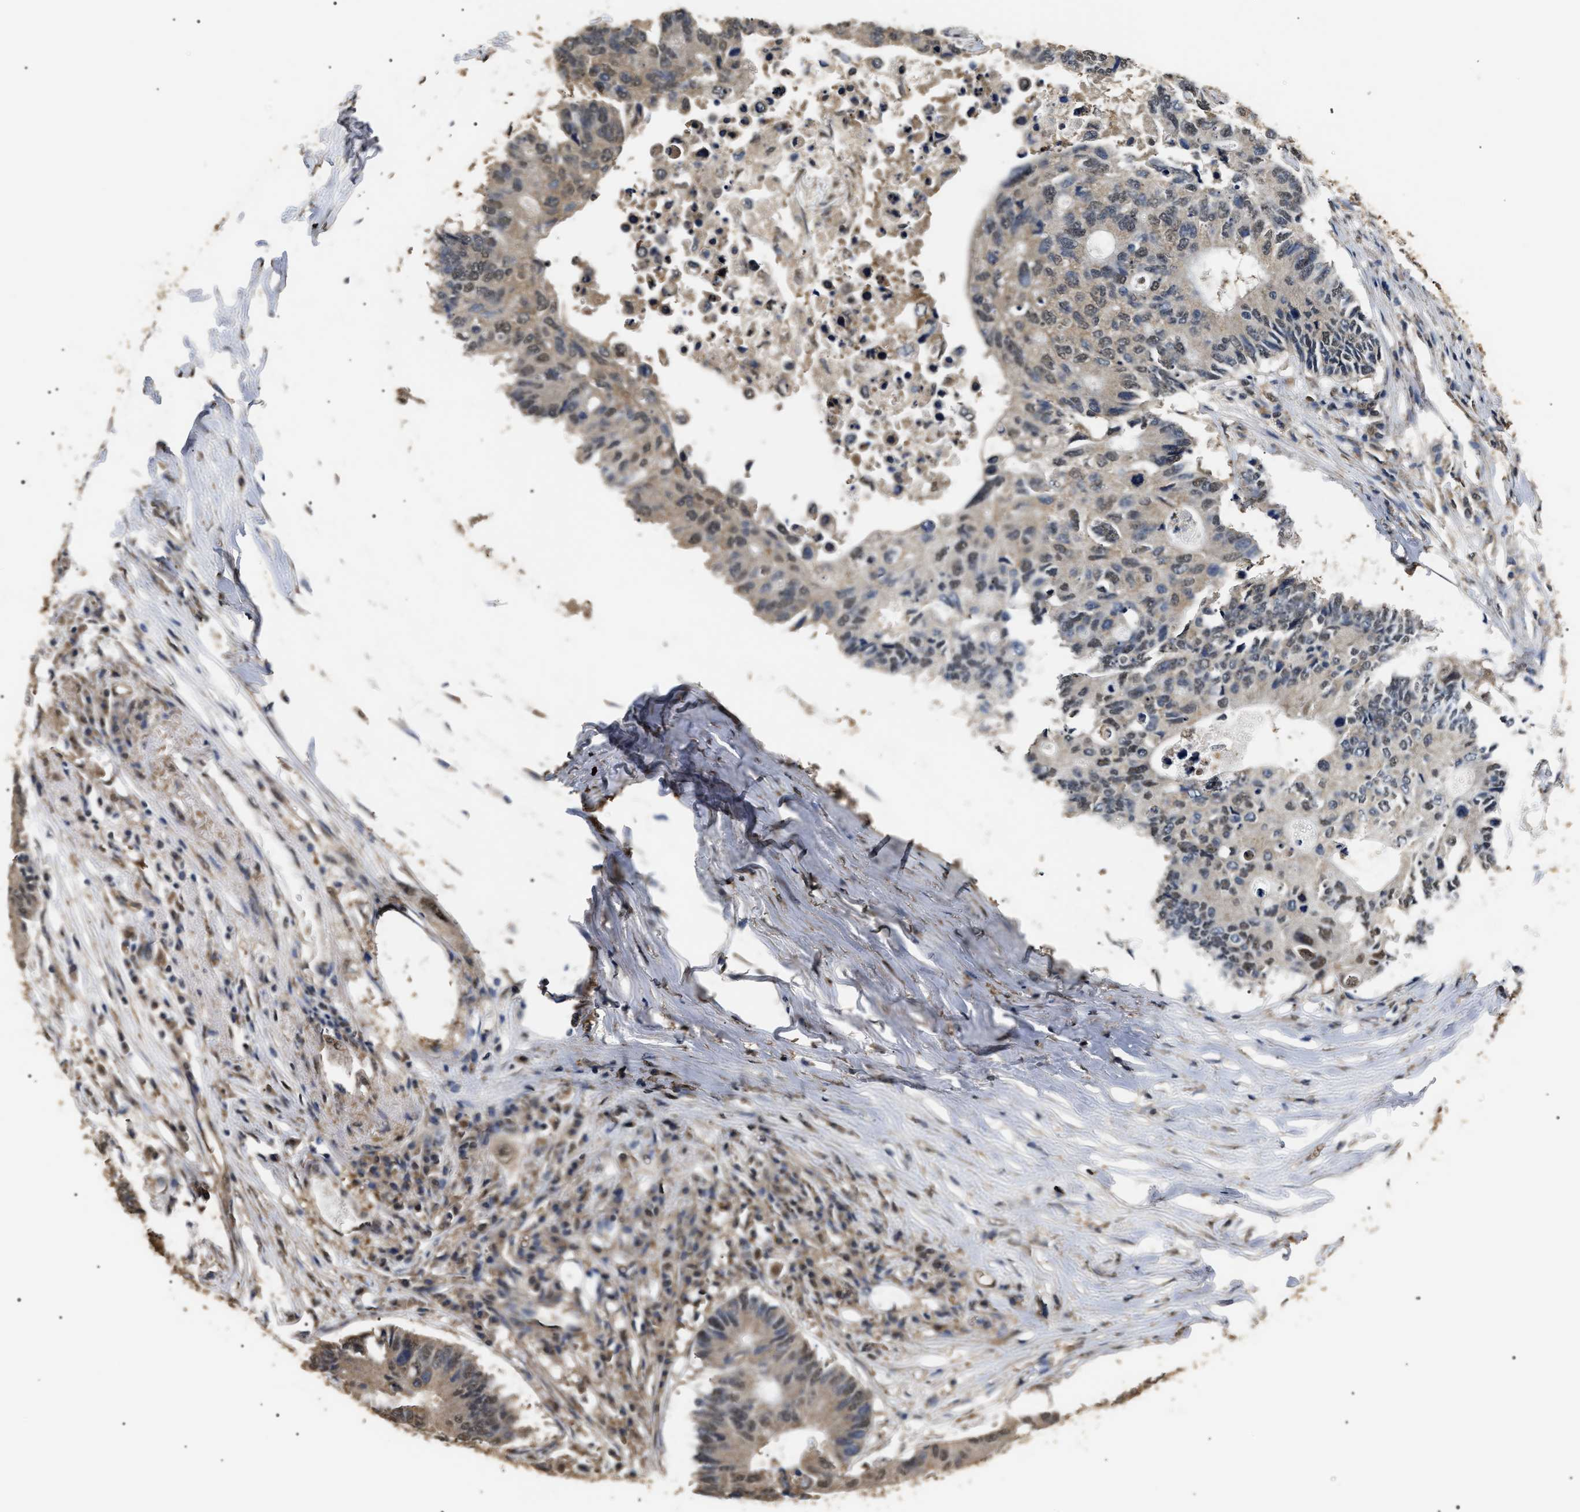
{"staining": {"intensity": "moderate", "quantity": ">75%", "location": "cytoplasmic/membranous,nuclear"}, "tissue": "colorectal cancer", "cell_type": "Tumor cells", "image_type": "cancer", "snomed": [{"axis": "morphology", "description": "Adenocarcinoma, NOS"}, {"axis": "topography", "description": "Colon"}], "caption": "Colorectal cancer stained with DAB (3,3'-diaminobenzidine) immunohistochemistry (IHC) reveals medium levels of moderate cytoplasmic/membranous and nuclear staining in about >75% of tumor cells.", "gene": "PSMD8", "patient": {"sex": "male", "age": 71}}